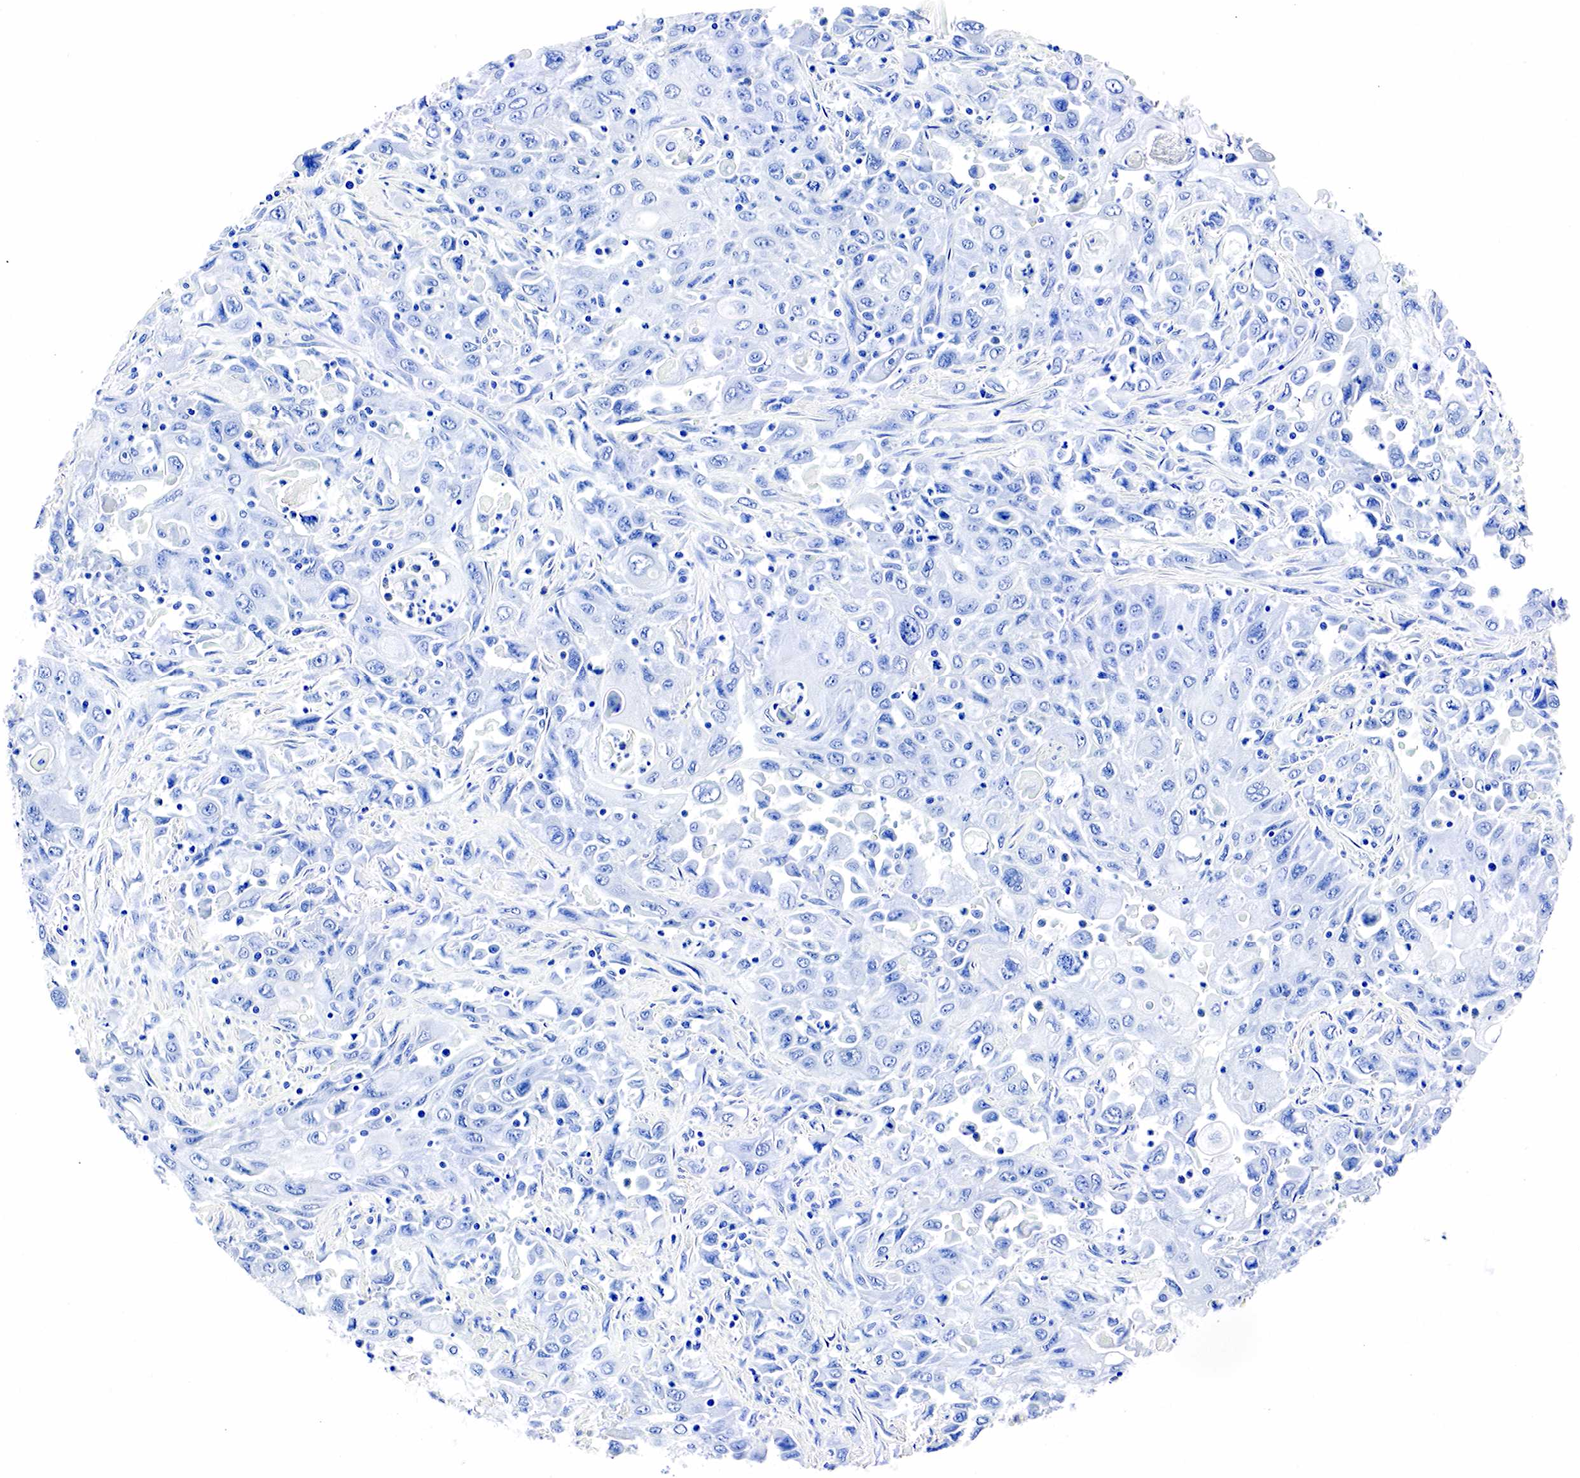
{"staining": {"intensity": "negative", "quantity": "none", "location": "none"}, "tissue": "pancreatic cancer", "cell_type": "Tumor cells", "image_type": "cancer", "snomed": [{"axis": "morphology", "description": "Adenocarcinoma, NOS"}, {"axis": "topography", "description": "Pancreas"}], "caption": "An IHC image of pancreatic adenocarcinoma is shown. There is no staining in tumor cells of pancreatic adenocarcinoma.", "gene": "ACP3", "patient": {"sex": "male", "age": 70}}